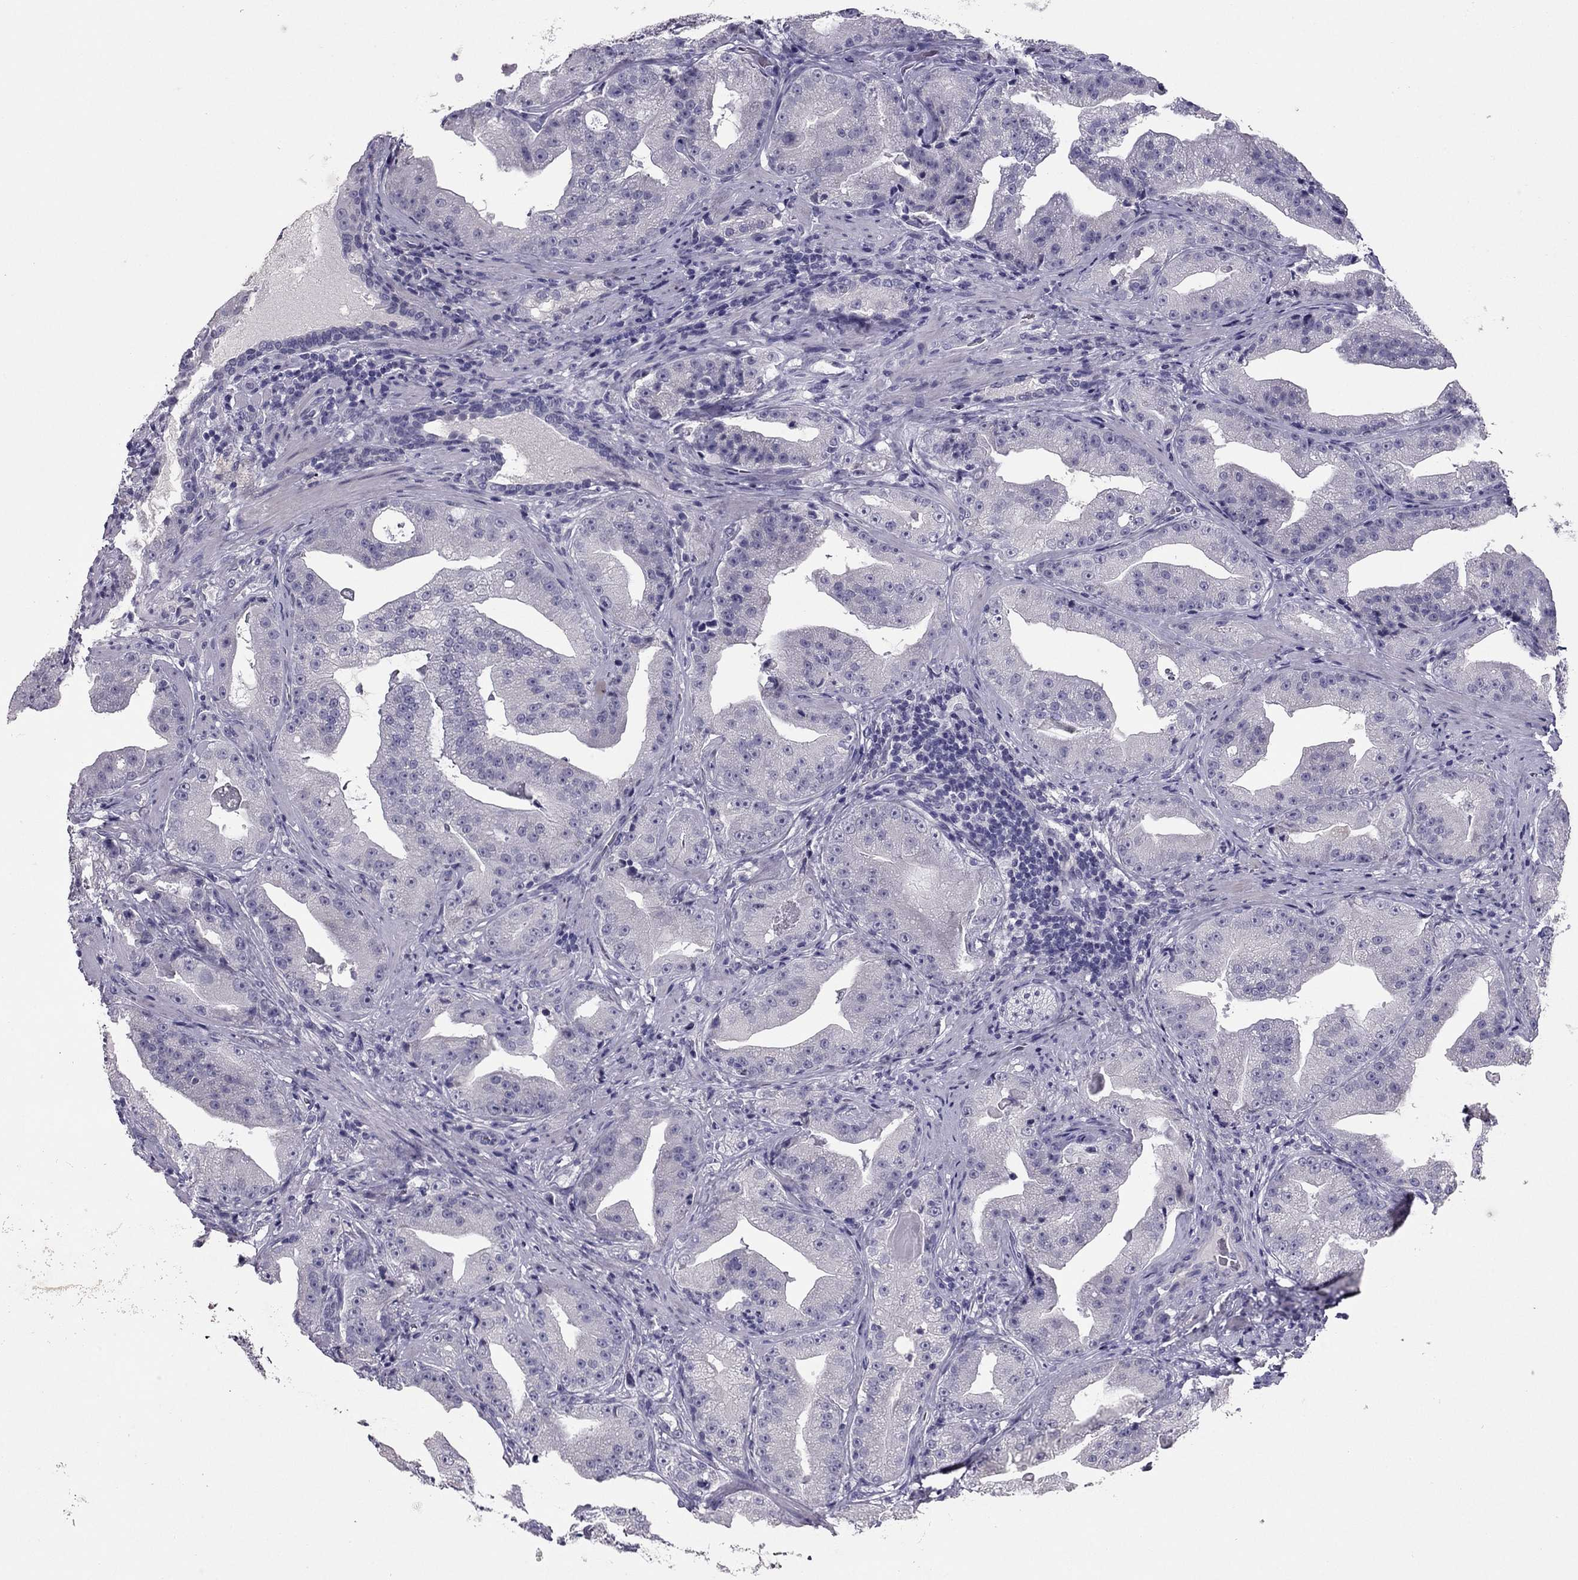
{"staining": {"intensity": "negative", "quantity": "none", "location": "none"}, "tissue": "prostate cancer", "cell_type": "Tumor cells", "image_type": "cancer", "snomed": [{"axis": "morphology", "description": "Adenocarcinoma, Low grade"}, {"axis": "topography", "description": "Prostate"}], "caption": "This is an immunohistochemistry (IHC) micrograph of human low-grade adenocarcinoma (prostate). There is no positivity in tumor cells.", "gene": "RHO", "patient": {"sex": "male", "age": 62}}